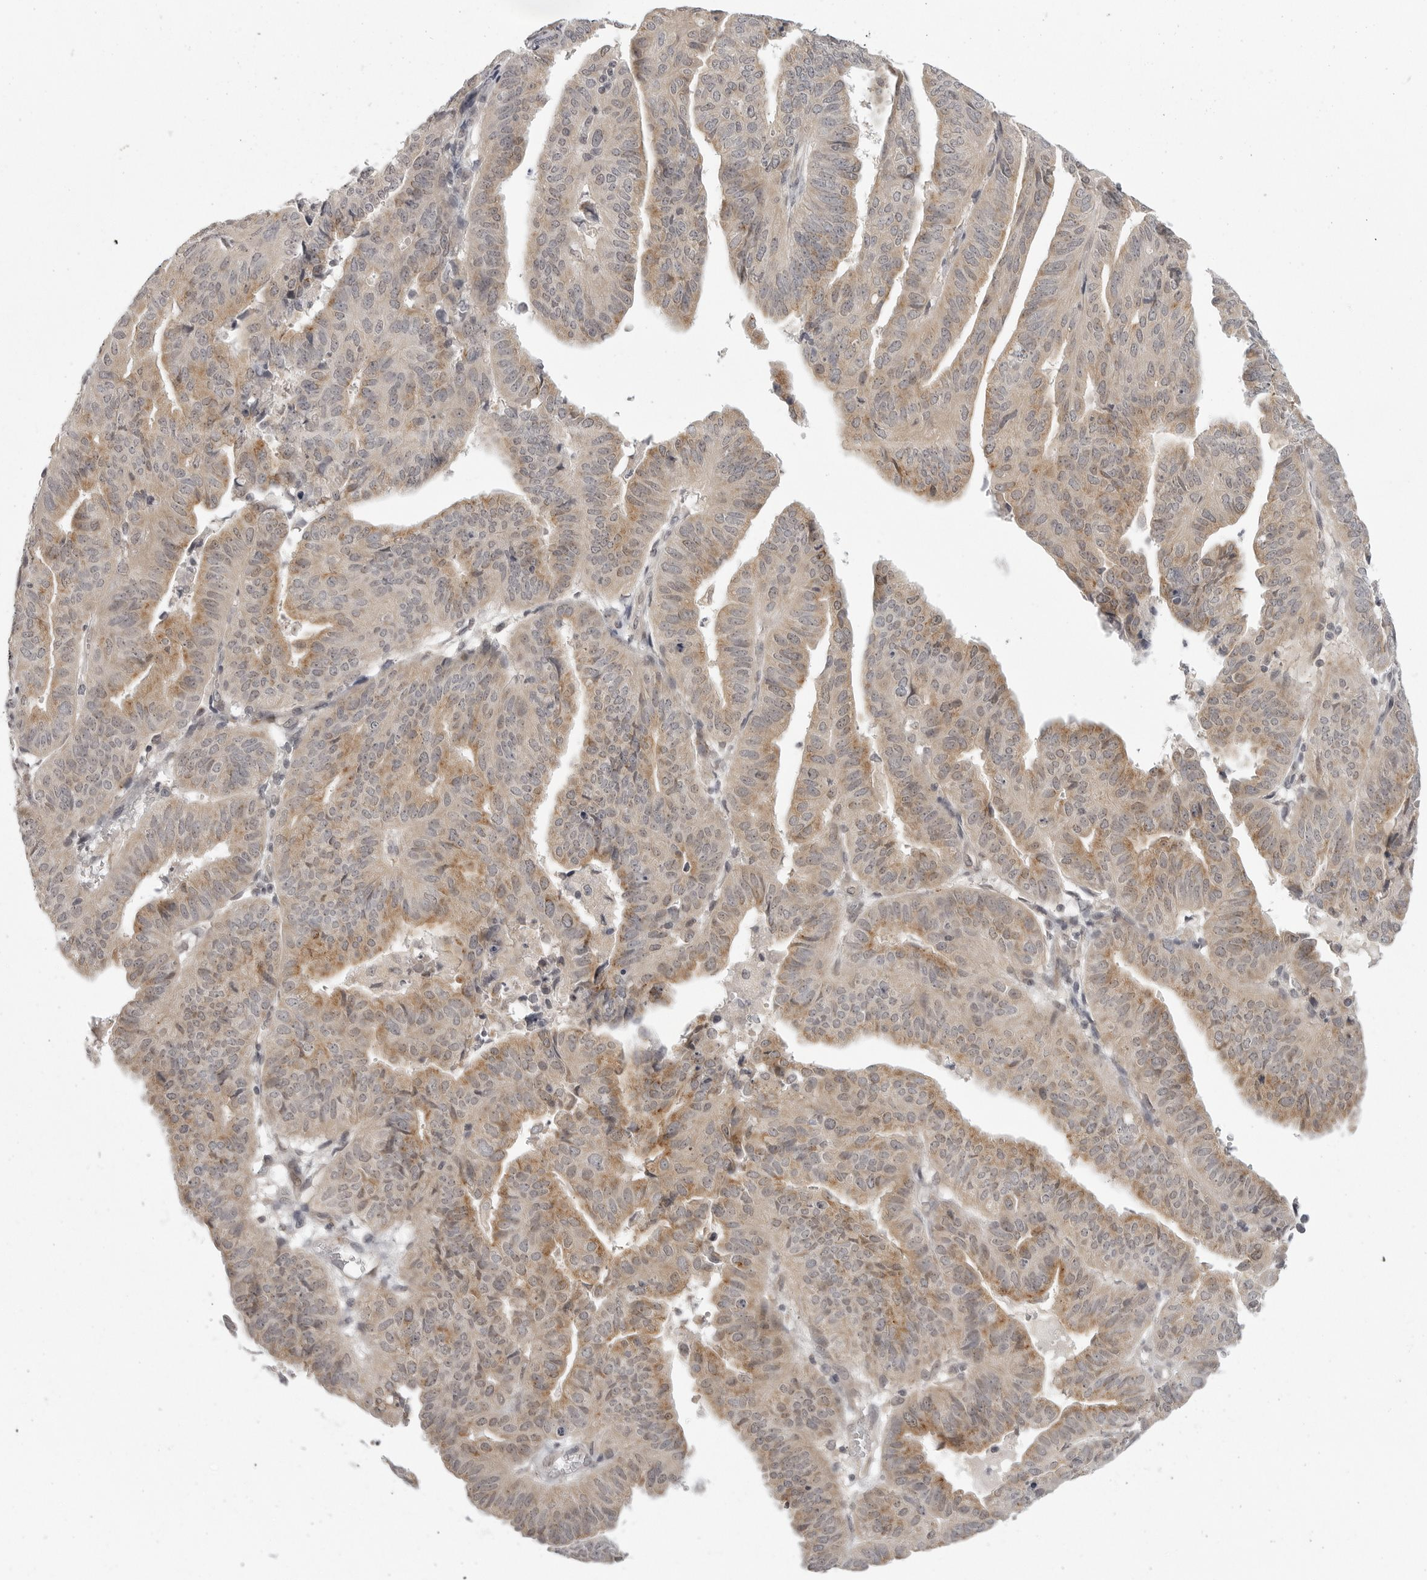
{"staining": {"intensity": "moderate", "quantity": "25%-75%", "location": "cytoplasmic/membranous"}, "tissue": "endometrial cancer", "cell_type": "Tumor cells", "image_type": "cancer", "snomed": [{"axis": "morphology", "description": "Adenocarcinoma, NOS"}, {"axis": "topography", "description": "Uterus"}], "caption": "A photomicrograph of human endometrial cancer (adenocarcinoma) stained for a protein demonstrates moderate cytoplasmic/membranous brown staining in tumor cells.", "gene": "TUT4", "patient": {"sex": "female", "age": 77}}